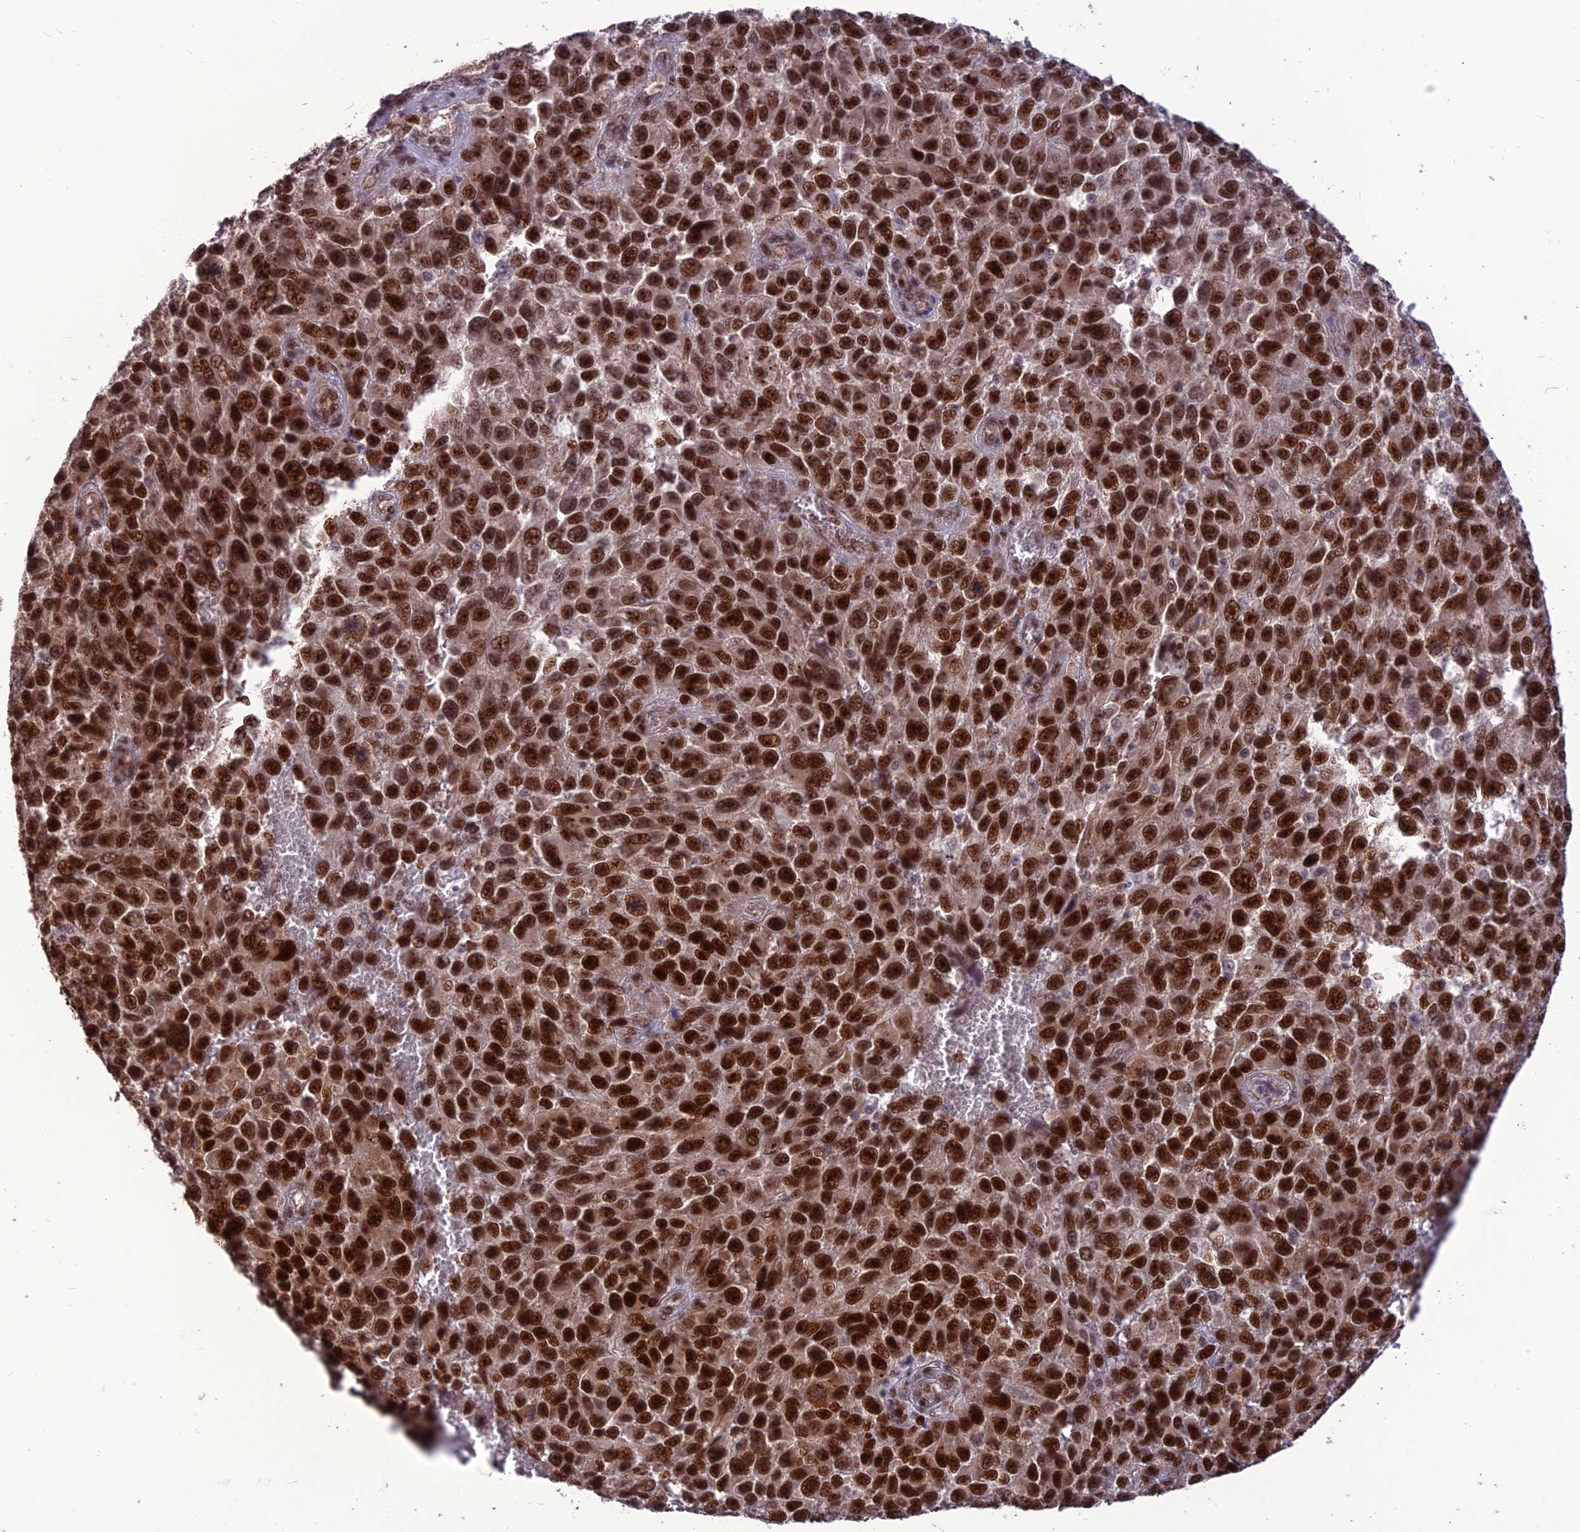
{"staining": {"intensity": "strong", "quantity": ">75%", "location": "nuclear"}, "tissue": "melanoma", "cell_type": "Tumor cells", "image_type": "cancer", "snomed": [{"axis": "morphology", "description": "Normal tissue, NOS"}, {"axis": "morphology", "description": "Malignant melanoma, NOS"}, {"axis": "topography", "description": "Skin"}], "caption": "Tumor cells display high levels of strong nuclear positivity in approximately >75% of cells in human malignant melanoma. (DAB IHC with brightfield microscopy, high magnification).", "gene": "DIS3", "patient": {"sex": "female", "age": 96}}